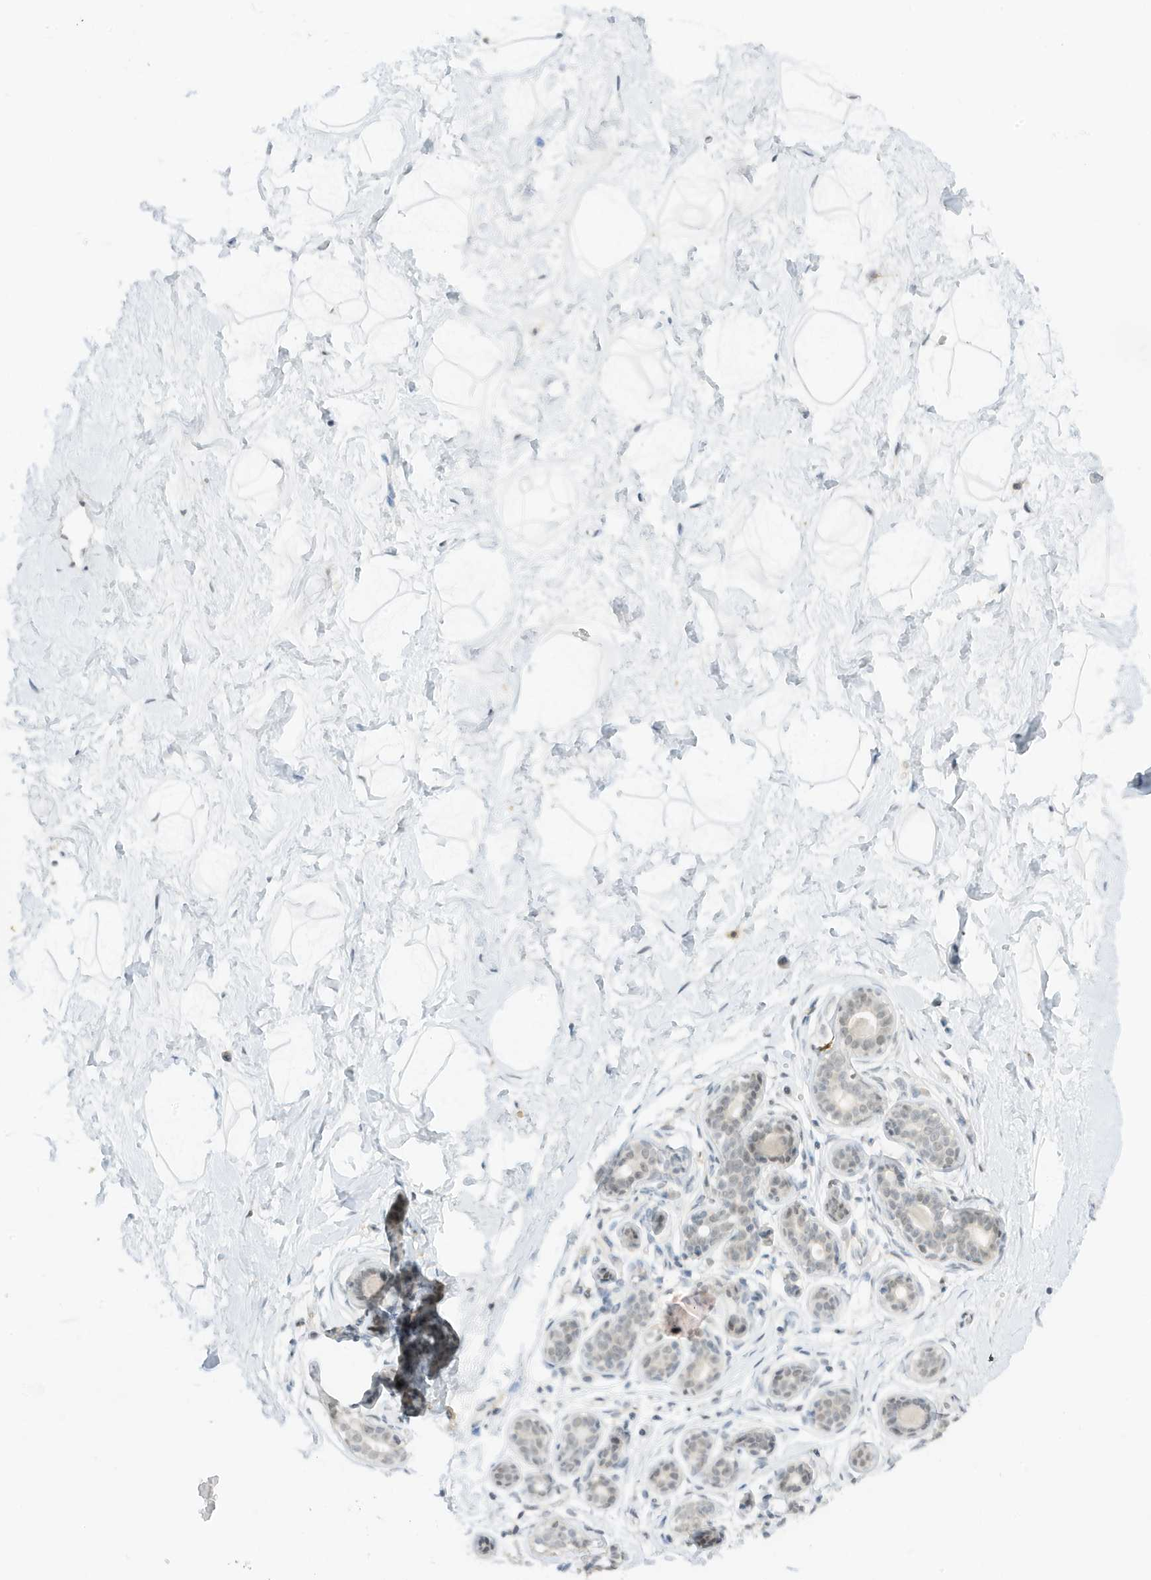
{"staining": {"intensity": "negative", "quantity": "none", "location": "none"}, "tissue": "breast", "cell_type": "Adipocytes", "image_type": "normal", "snomed": [{"axis": "morphology", "description": "Normal tissue, NOS"}, {"axis": "morphology", "description": "Adenoma, NOS"}, {"axis": "topography", "description": "Breast"}], "caption": "Adipocytes are negative for brown protein staining in benign breast. Nuclei are stained in blue.", "gene": "MSL3", "patient": {"sex": "female", "age": 23}}